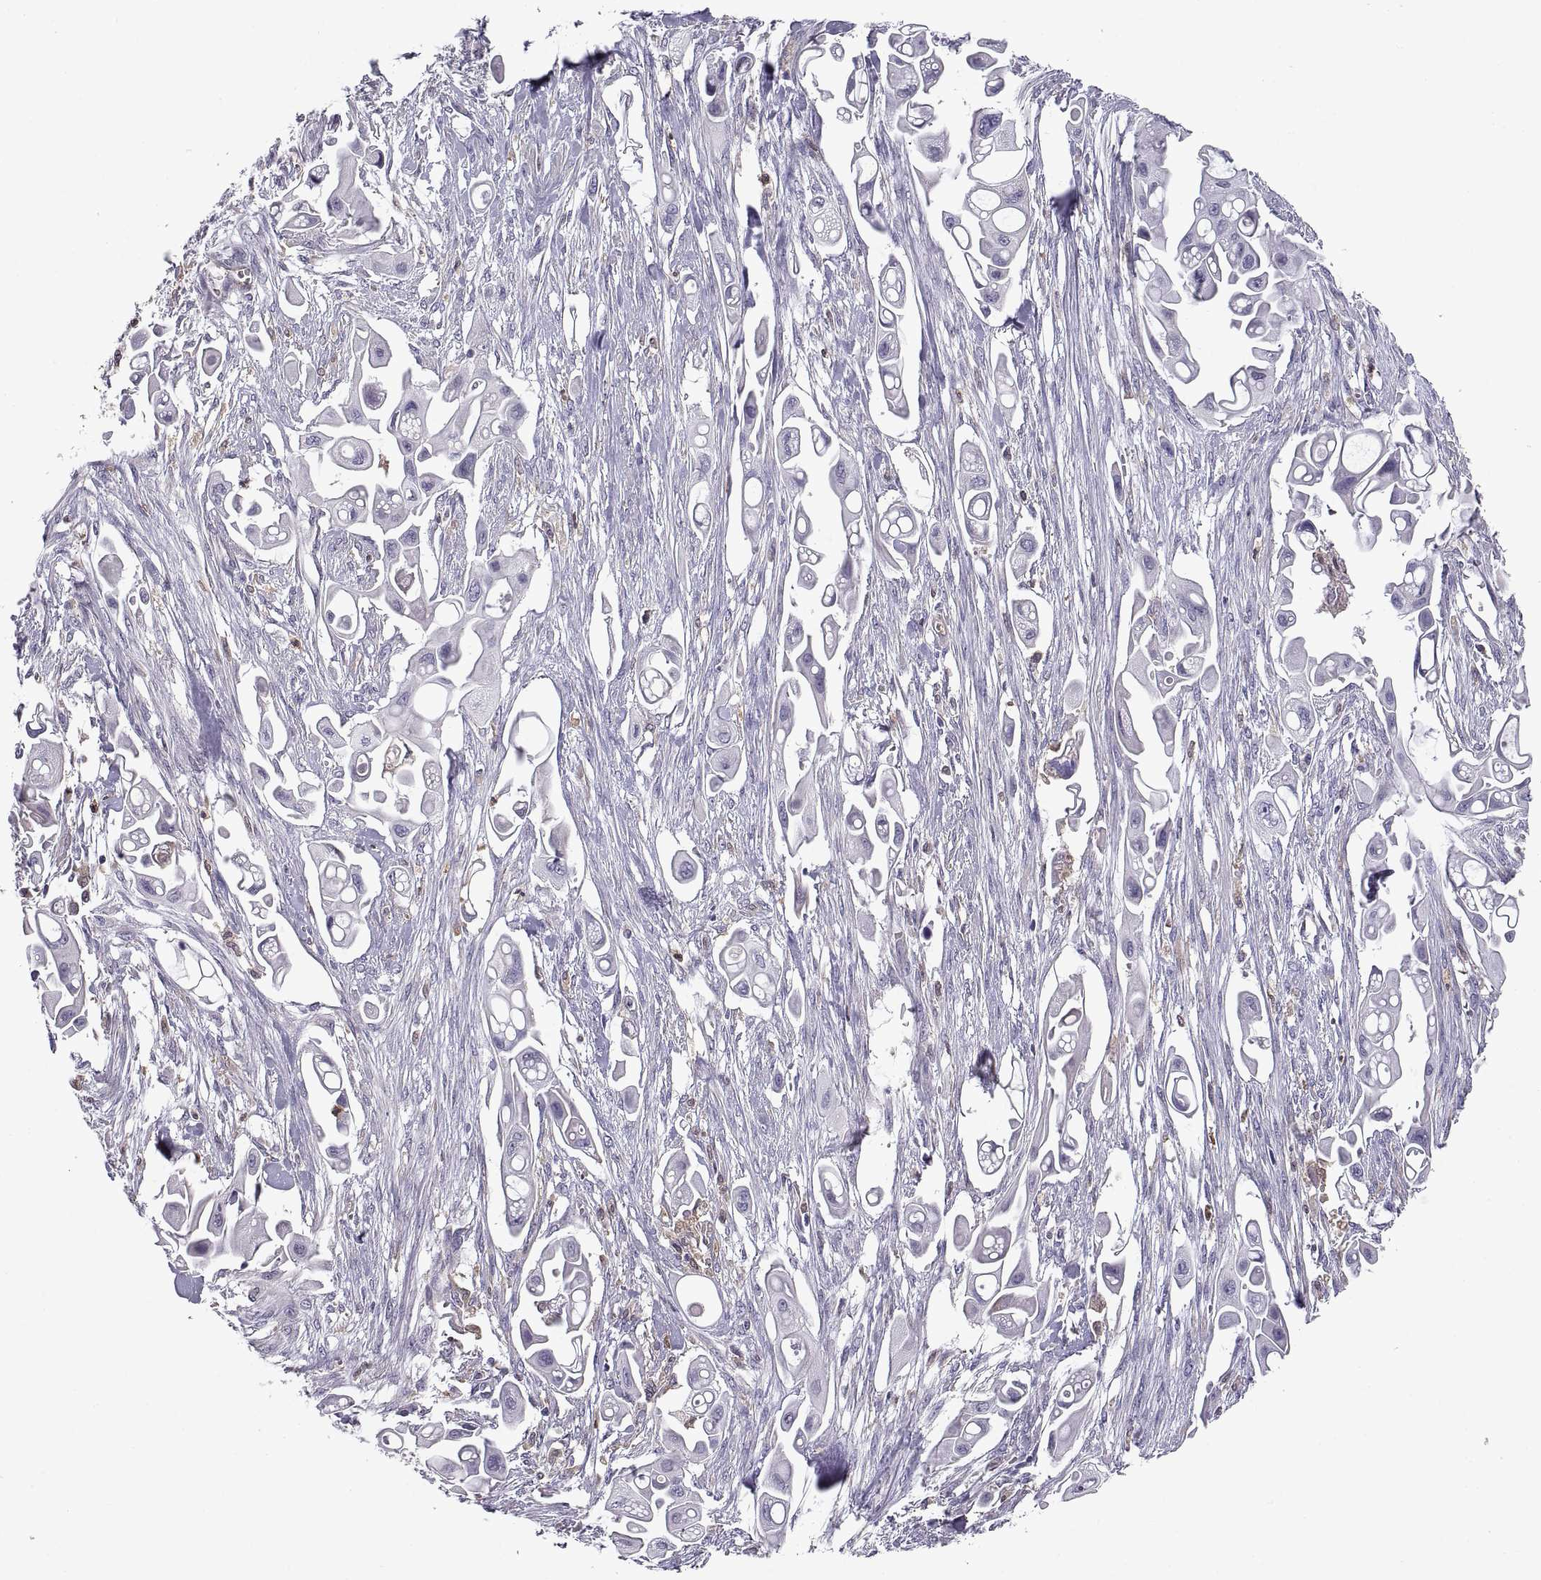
{"staining": {"intensity": "negative", "quantity": "none", "location": "none"}, "tissue": "pancreatic cancer", "cell_type": "Tumor cells", "image_type": "cancer", "snomed": [{"axis": "morphology", "description": "Adenocarcinoma, NOS"}, {"axis": "topography", "description": "Pancreas"}], "caption": "The micrograph demonstrates no significant staining in tumor cells of pancreatic cancer.", "gene": "DOK3", "patient": {"sex": "male", "age": 50}}